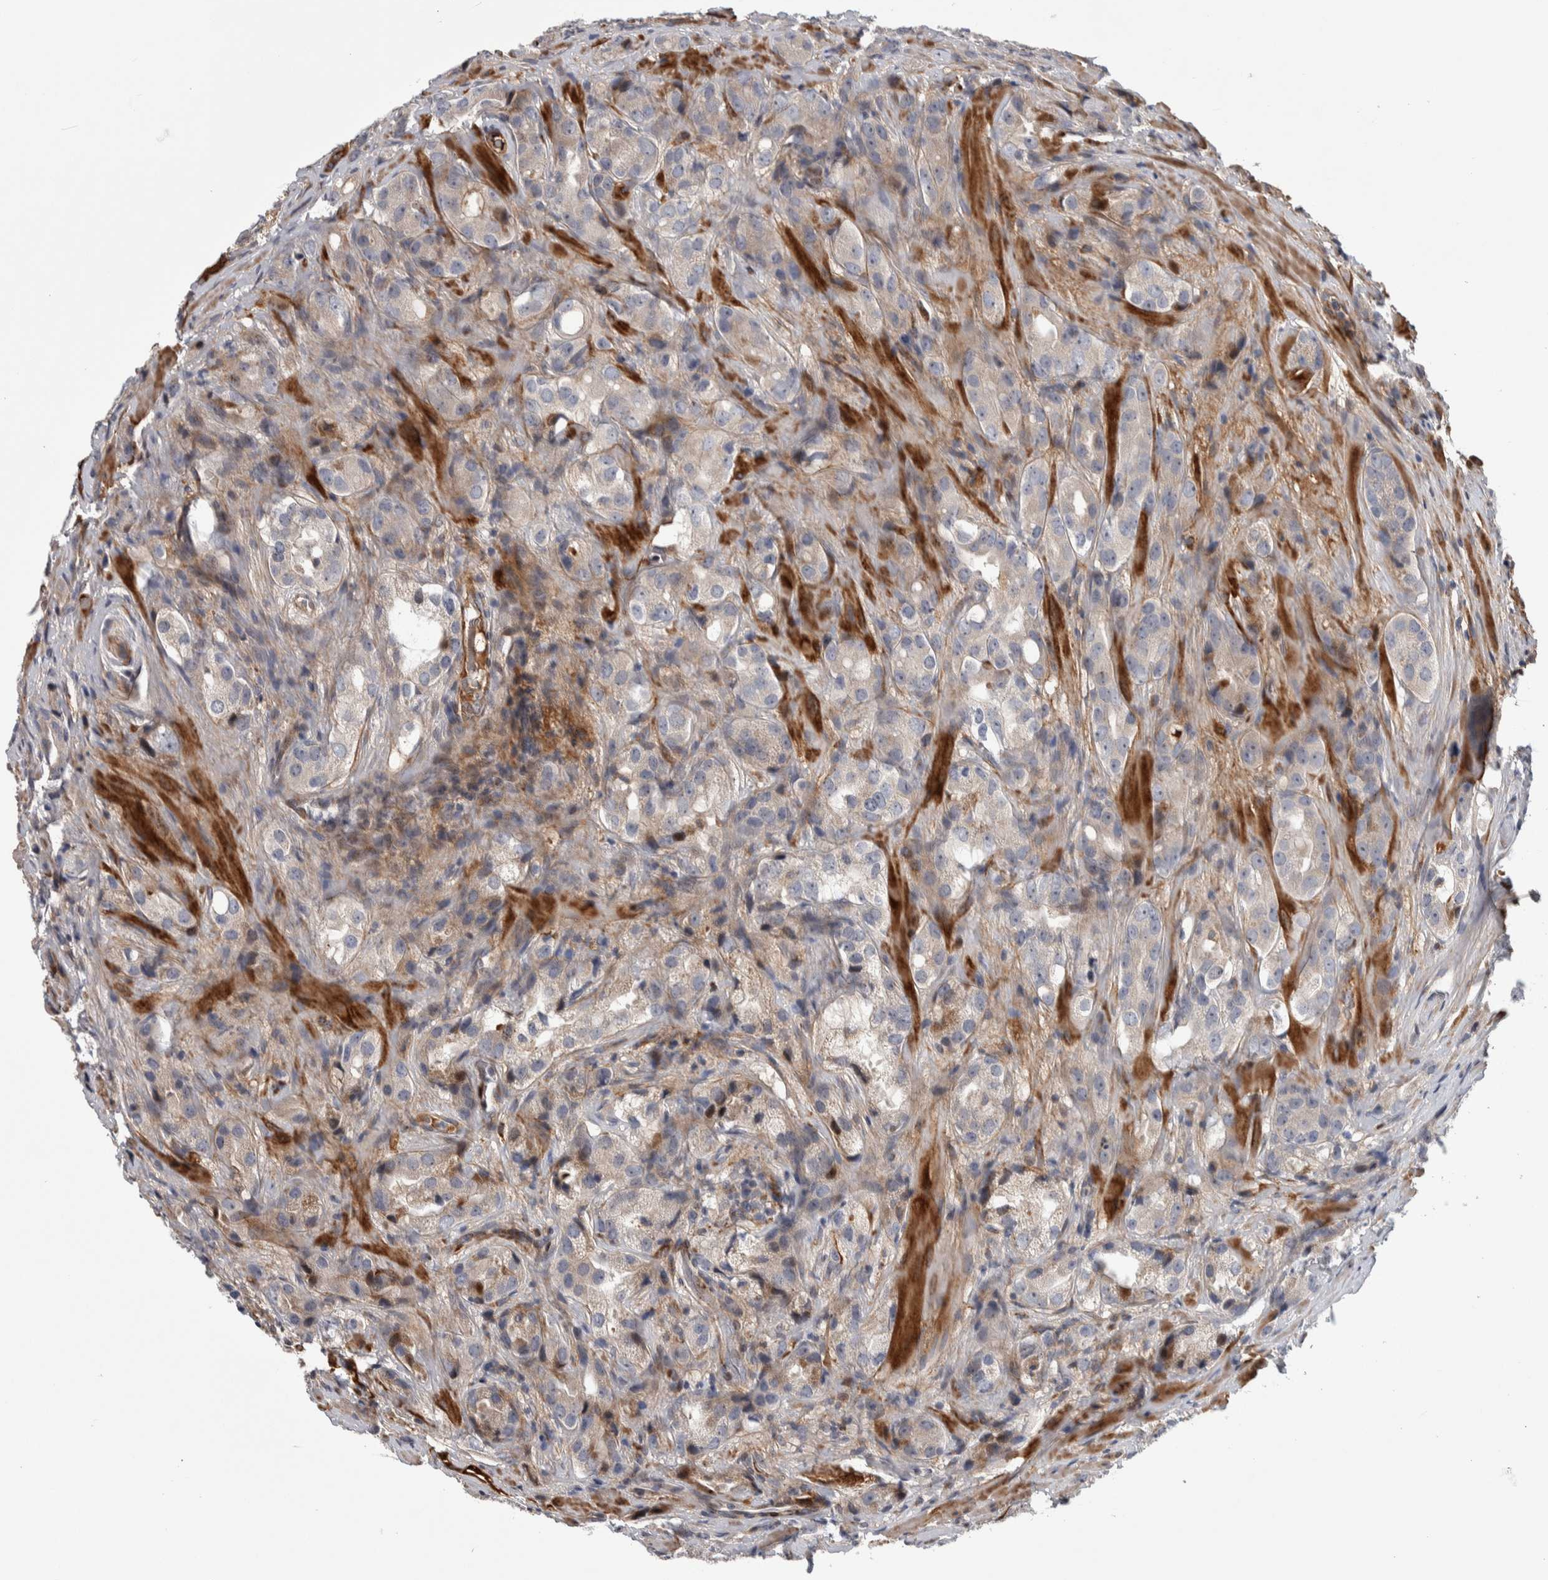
{"staining": {"intensity": "weak", "quantity": "<25%", "location": "cytoplasmic/membranous"}, "tissue": "prostate cancer", "cell_type": "Tumor cells", "image_type": "cancer", "snomed": [{"axis": "morphology", "description": "Adenocarcinoma, High grade"}, {"axis": "topography", "description": "Prostate"}], "caption": "This is an immunohistochemistry (IHC) photomicrograph of human prostate cancer (high-grade adenocarcinoma). There is no positivity in tumor cells.", "gene": "PSMG3", "patient": {"sex": "male", "age": 63}}